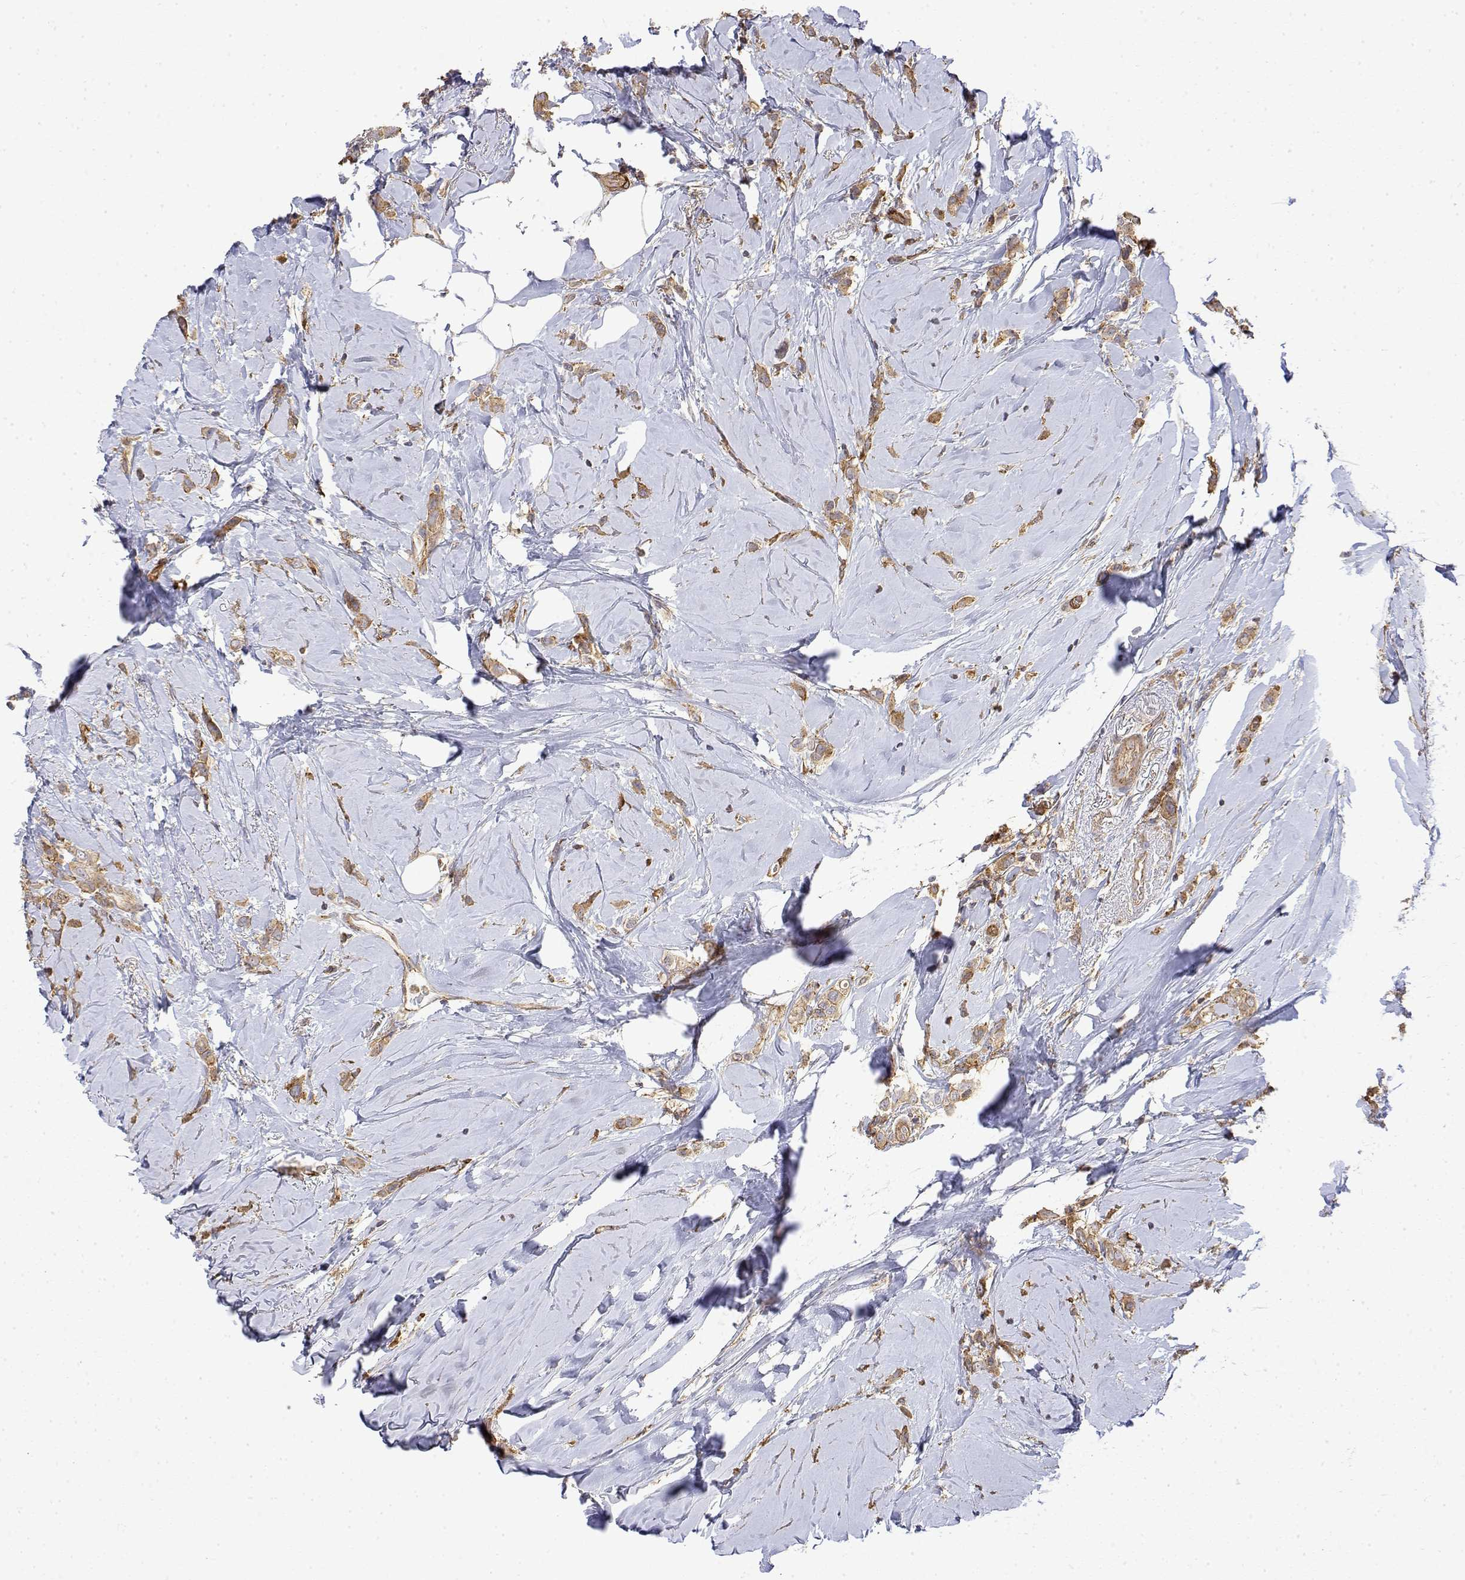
{"staining": {"intensity": "moderate", "quantity": ">75%", "location": "cytoplasmic/membranous"}, "tissue": "breast cancer", "cell_type": "Tumor cells", "image_type": "cancer", "snomed": [{"axis": "morphology", "description": "Lobular carcinoma"}, {"axis": "topography", "description": "Breast"}], "caption": "Breast cancer stained for a protein (brown) shows moderate cytoplasmic/membranous positive staining in about >75% of tumor cells.", "gene": "PACSIN2", "patient": {"sex": "female", "age": 66}}